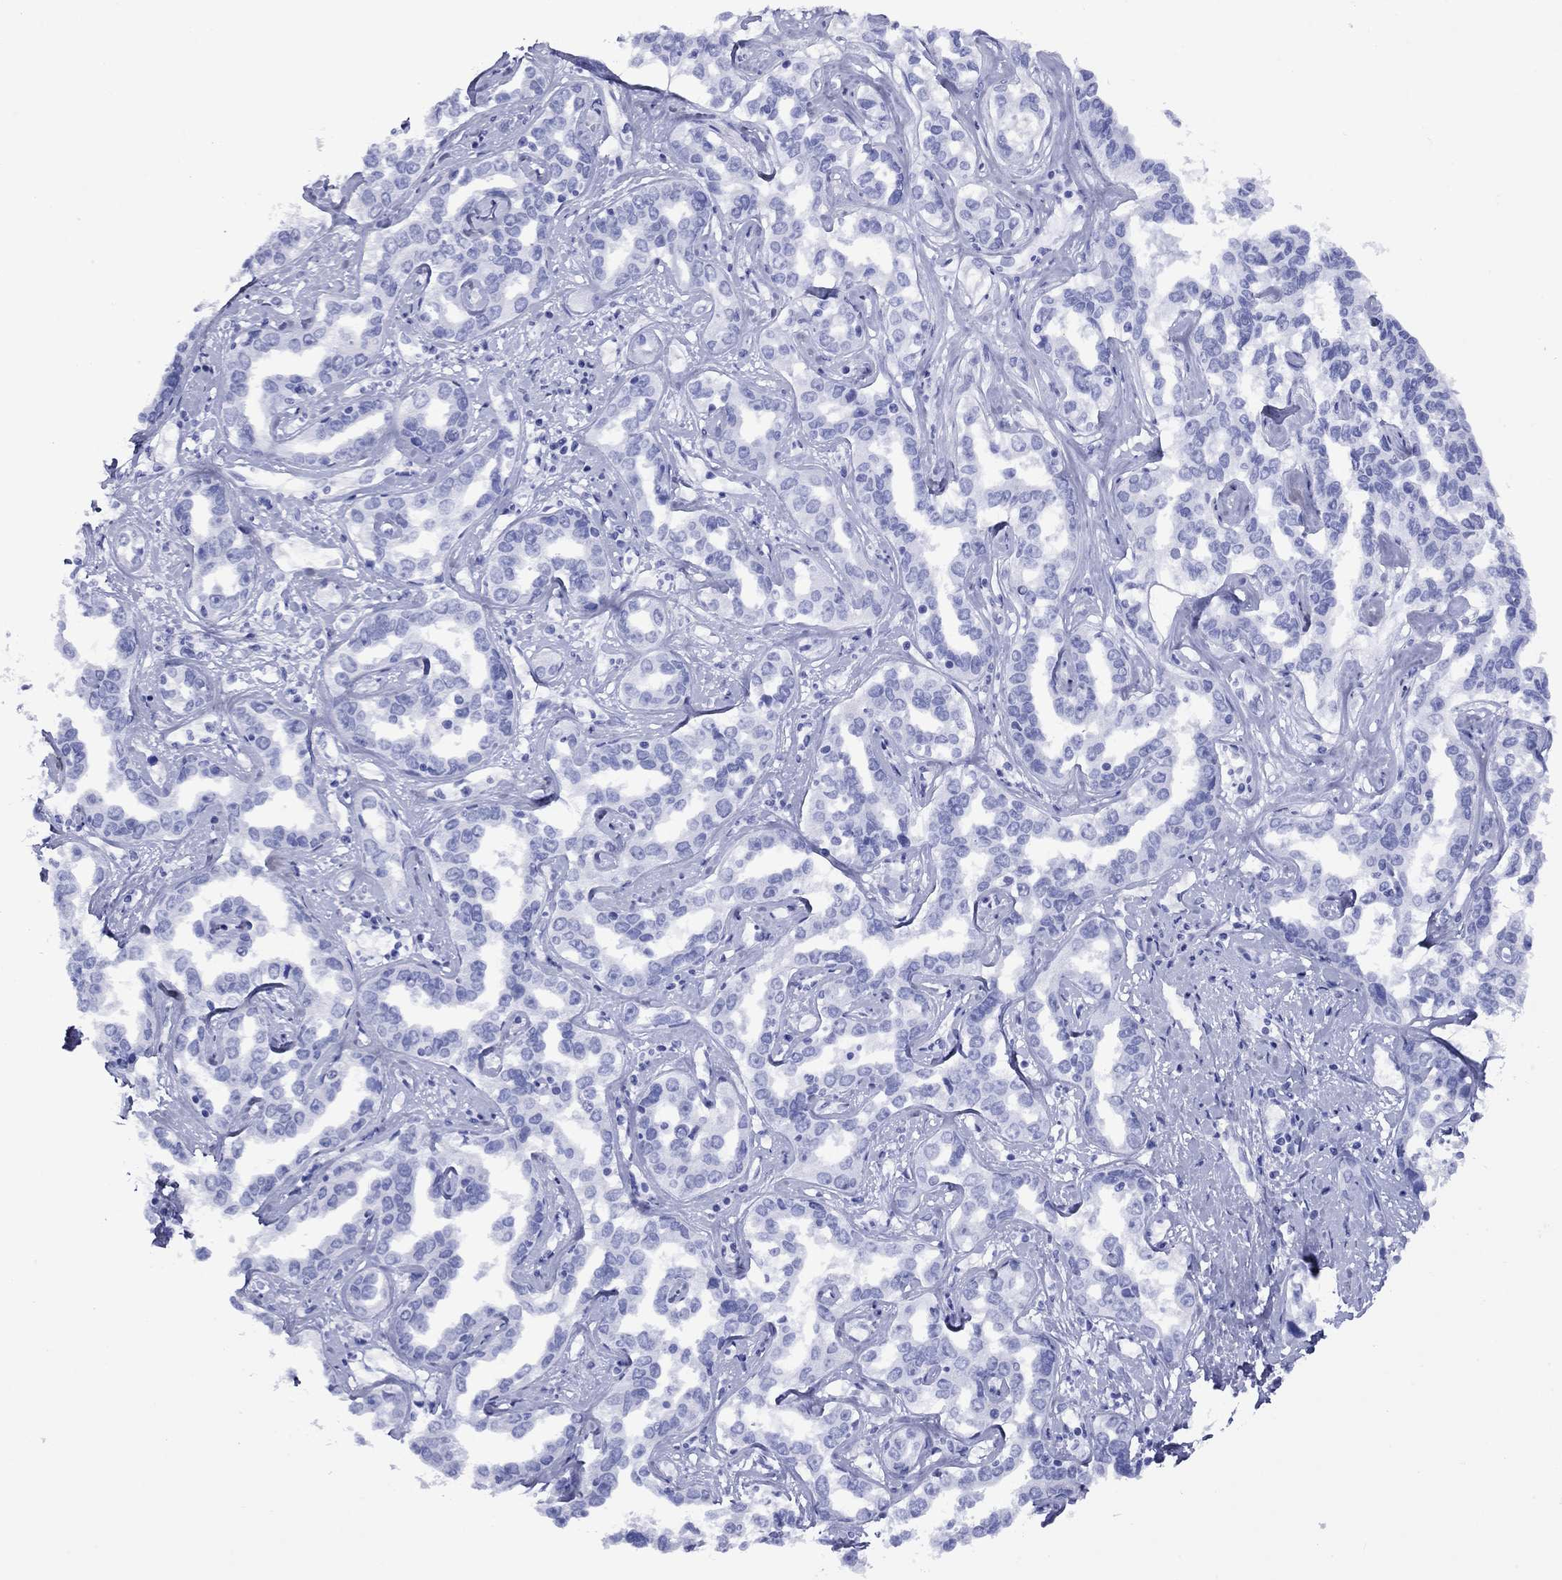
{"staining": {"intensity": "negative", "quantity": "none", "location": "none"}, "tissue": "liver cancer", "cell_type": "Tumor cells", "image_type": "cancer", "snomed": [{"axis": "morphology", "description": "Cholangiocarcinoma"}, {"axis": "topography", "description": "Liver"}], "caption": "Tumor cells are negative for brown protein staining in liver cancer.", "gene": "APOA2", "patient": {"sex": "male", "age": 59}}